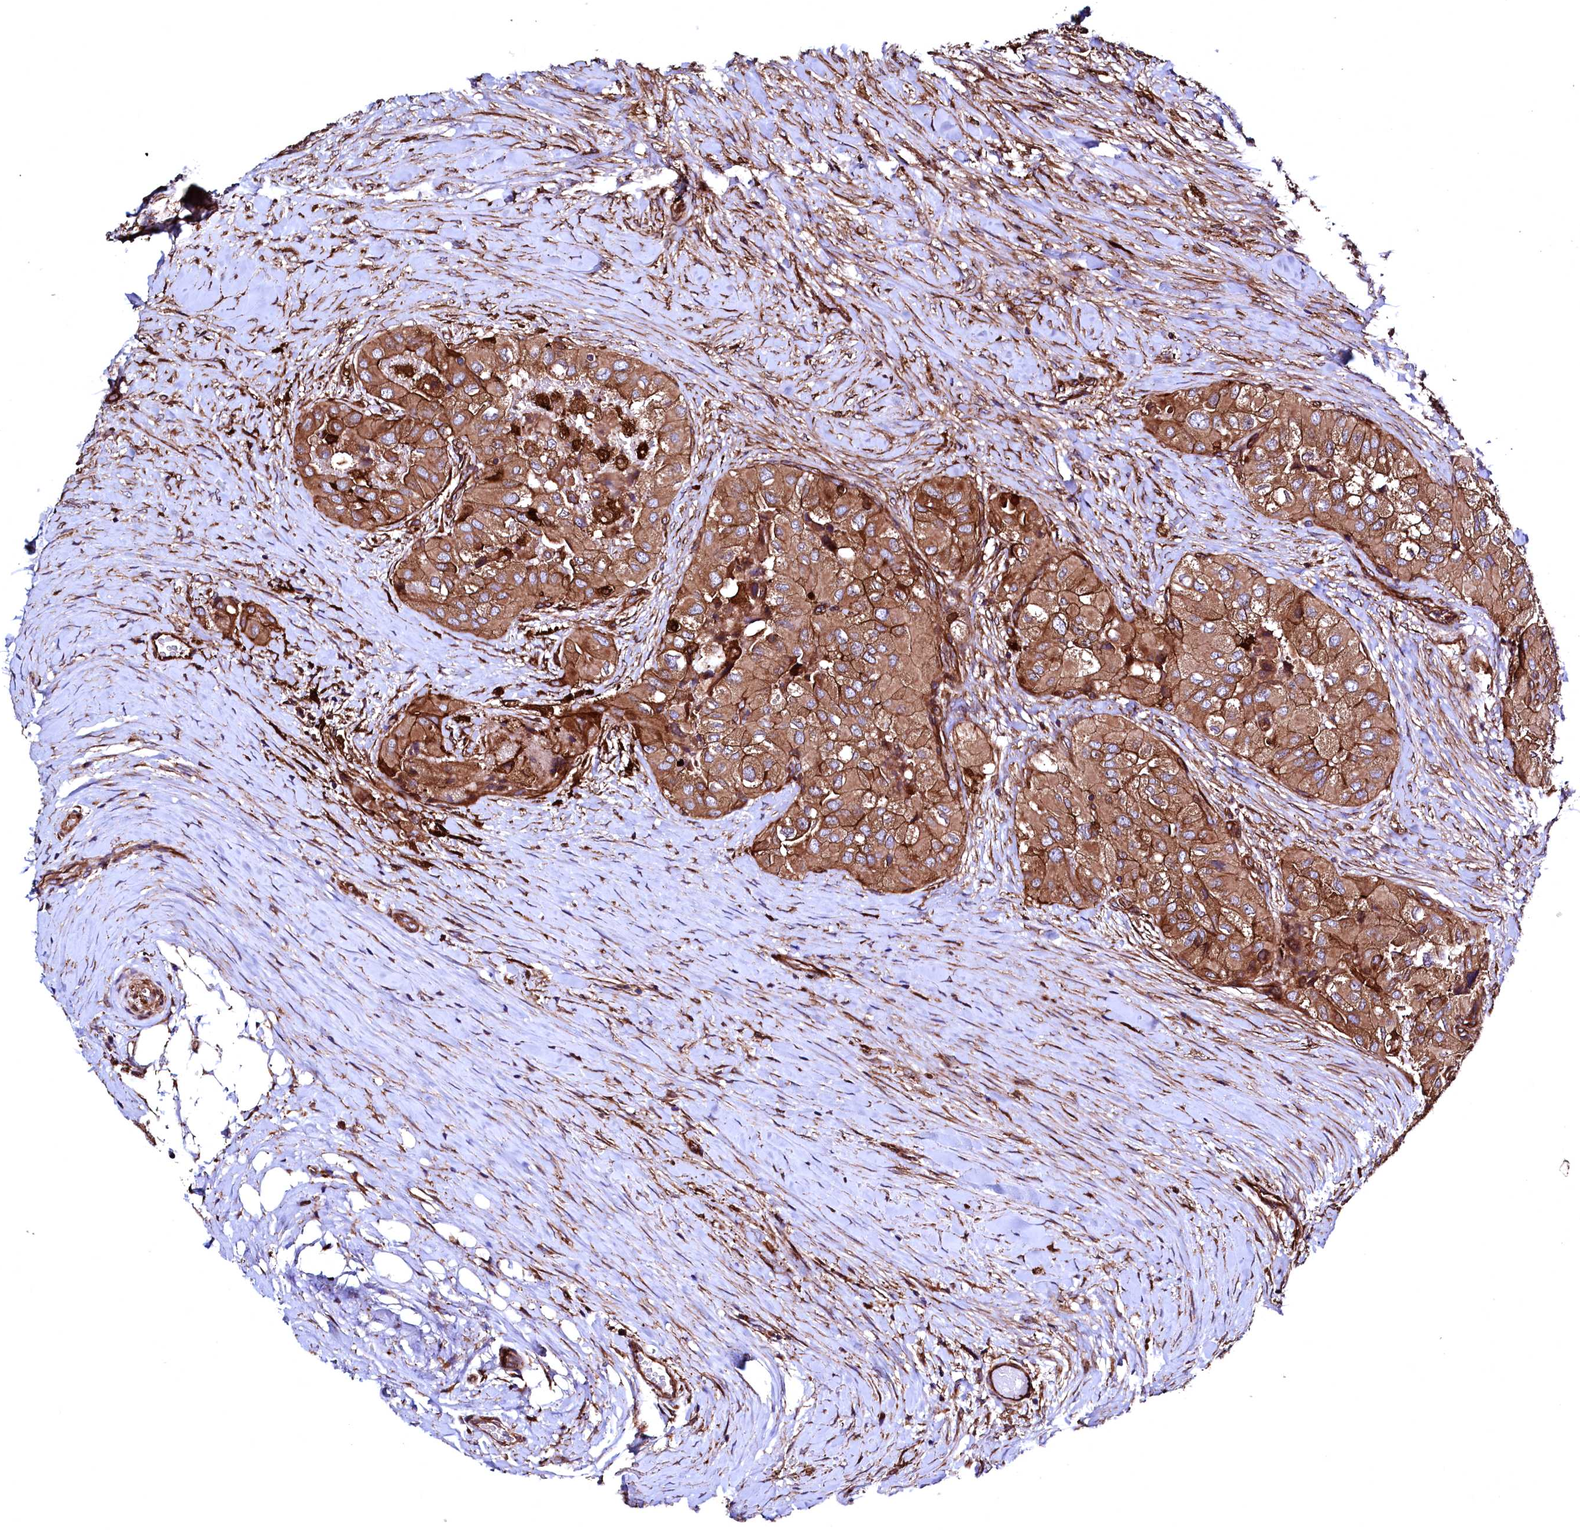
{"staining": {"intensity": "strong", "quantity": ">75%", "location": "cytoplasmic/membranous"}, "tissue": "thyroid cancer", "cell_type": "Tumor cells", "image_type": "cancer", "snomed": [{"axis": "morphology", "description": "Papillary adenocarcinoma, NOS"}, {"axis": "topography", "description": "Thyroid gland"}], "caption": "IHC (DAB (3,3'-diaminobenzidine)) staining of human thyroid cancer (papillary adenocarcinoma) reveals strong cytoplasmic/membranous protein staining in about >75% of tumor cells. (DAB (3,3'-diaminobenzidine) = brown stain, brightfield microscopy at high magnification).", "gene": "STAMBPL1", "patient": {"sex": "female", "age": 59}}